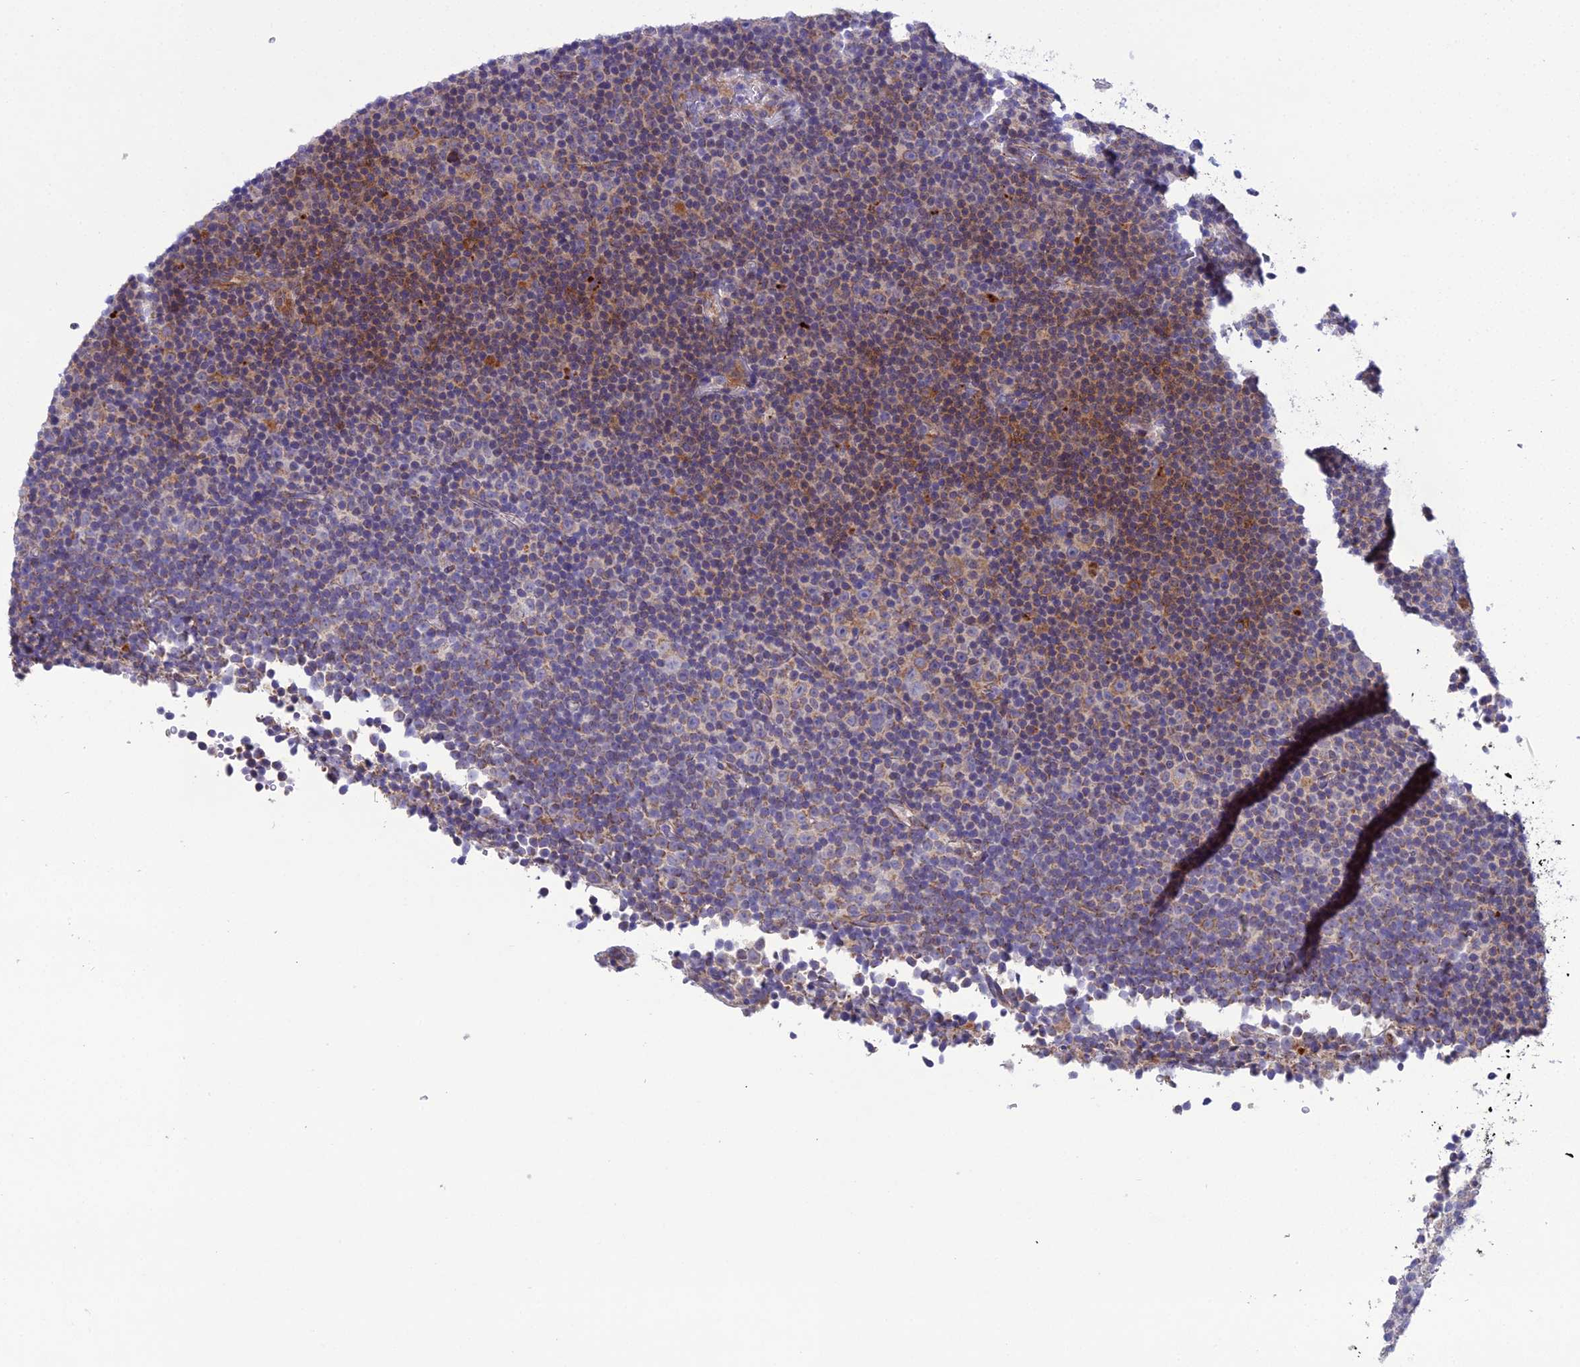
{"staining": {"intensity": "weak", "quantity": "25%-75%", "location": "cytoplasmic/membranous"}, "tissue": "lymphoma", "cell_type": "Tumor cells", "image_type": "cancer", "snomed": [{"axis": "morphology", "description": "Malignant lymphoma, non-Hodgkin's type, Low grade"}, {"axis": "topography", "description": "Lymph node"}], "caption": "Immunohistochemistry (DAB) staining of low-grade malignant lymphoma, non-Hodgkin's type shows weak cytoplasmic/membranous protein staining in about 25%-75% of tumor cells. (Stains: DAB (3,3'-diaminobenzidine) in brown, nuclei in blue, Microscopy: brightfield microscopy at high magnification).", "gene": "NODAL", "patient": {"sex": "female", "age": 67}}